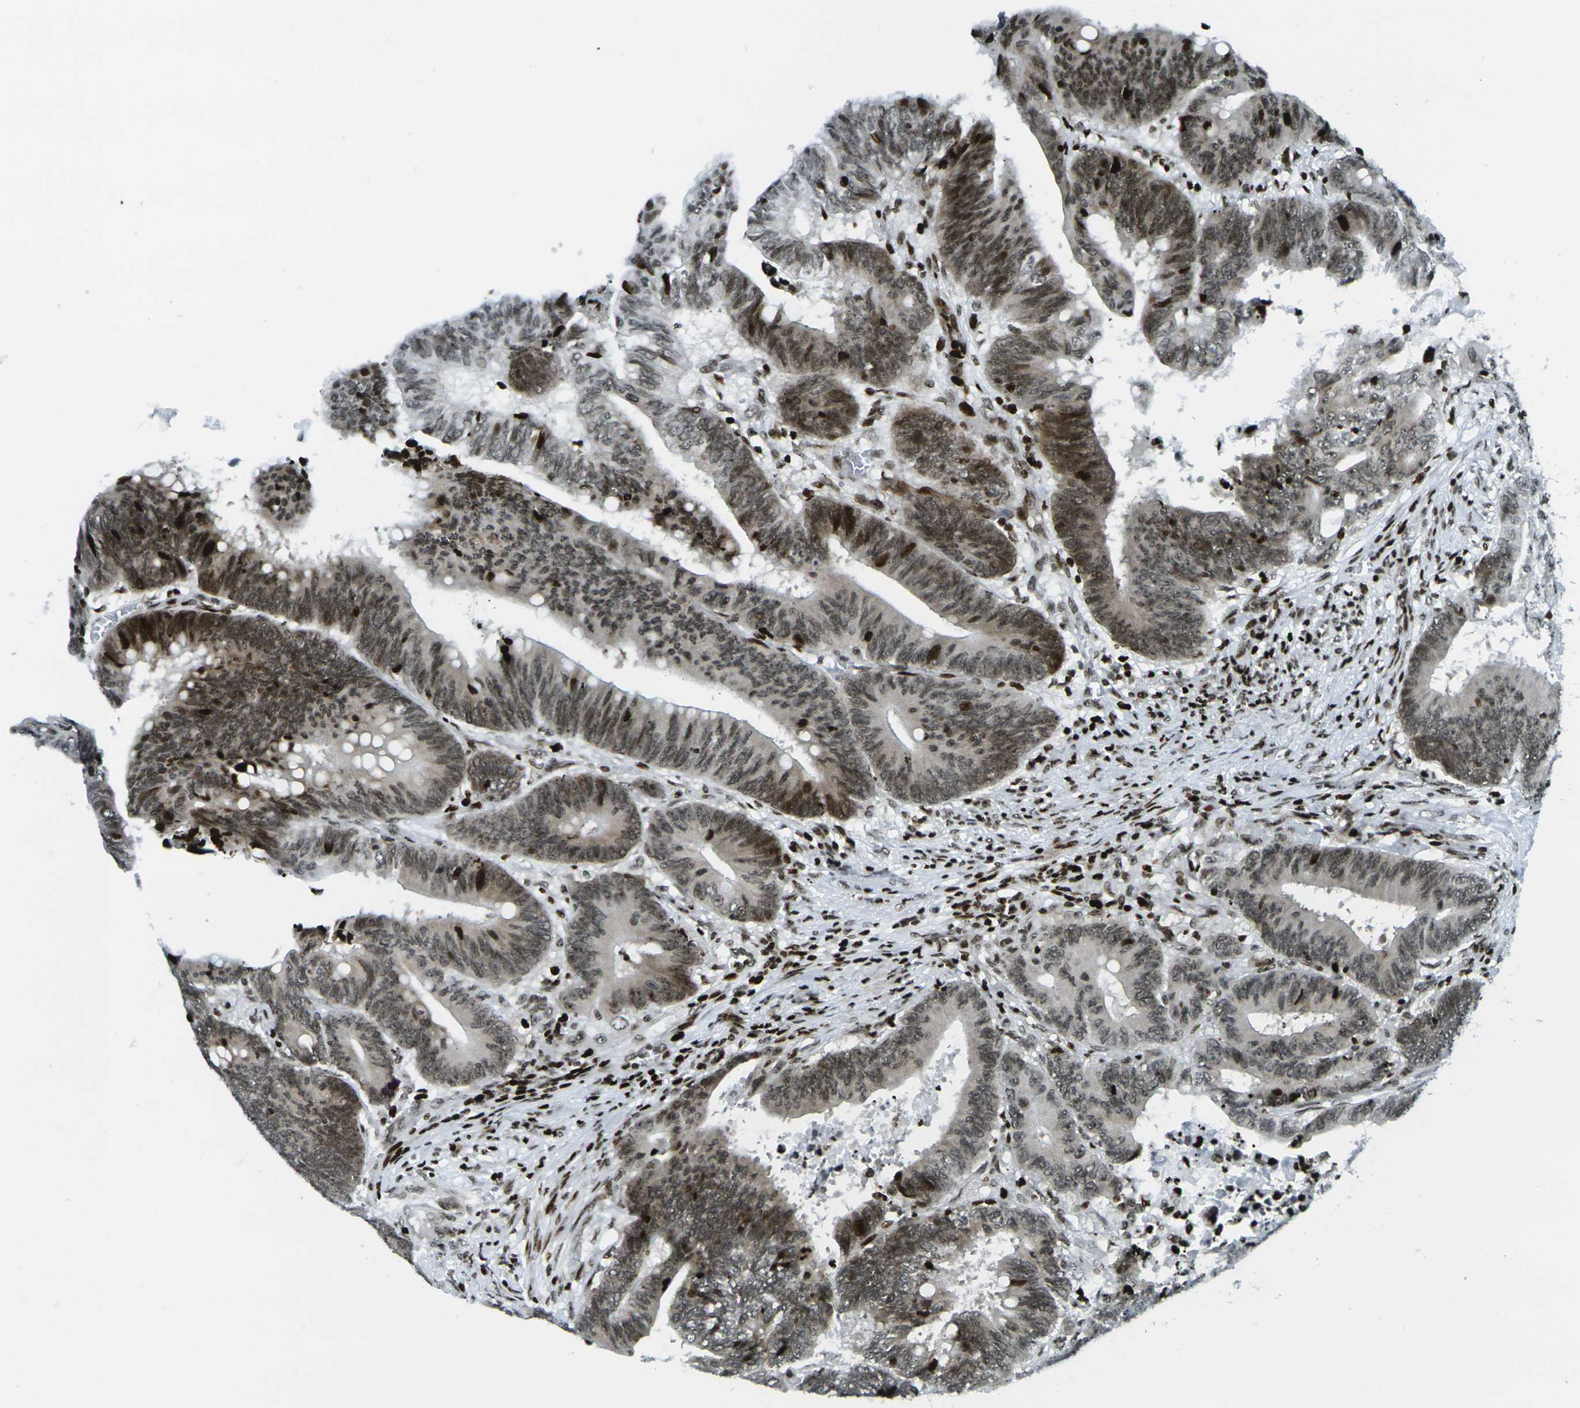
{"staining": {"intensity": "moderate", "quantity": ">75%", "location": "cytoplasmic/membranous,nuclear"}, "tissue": "colorectal cancer", "cell_type": "Tumor cells", "image_type": "cancer", "snomed": [{"axis": "morphology", "description": "Adenocarcinoma, NOS"}, {"axis": "topography", "description": "Colon"}], "caption": "The photomicrograph reveals immunohistochemical staining of colorectal cancer (adenocarcinoma). There is moderate cytoplasmic/membranous and nuclear staining is identified in about >75% of tumor cells. (Brightfield microscopy of DAB IHC at high magnification).", "gene": "H3-3A", "patient": {"sex": "male", "age": 45}}